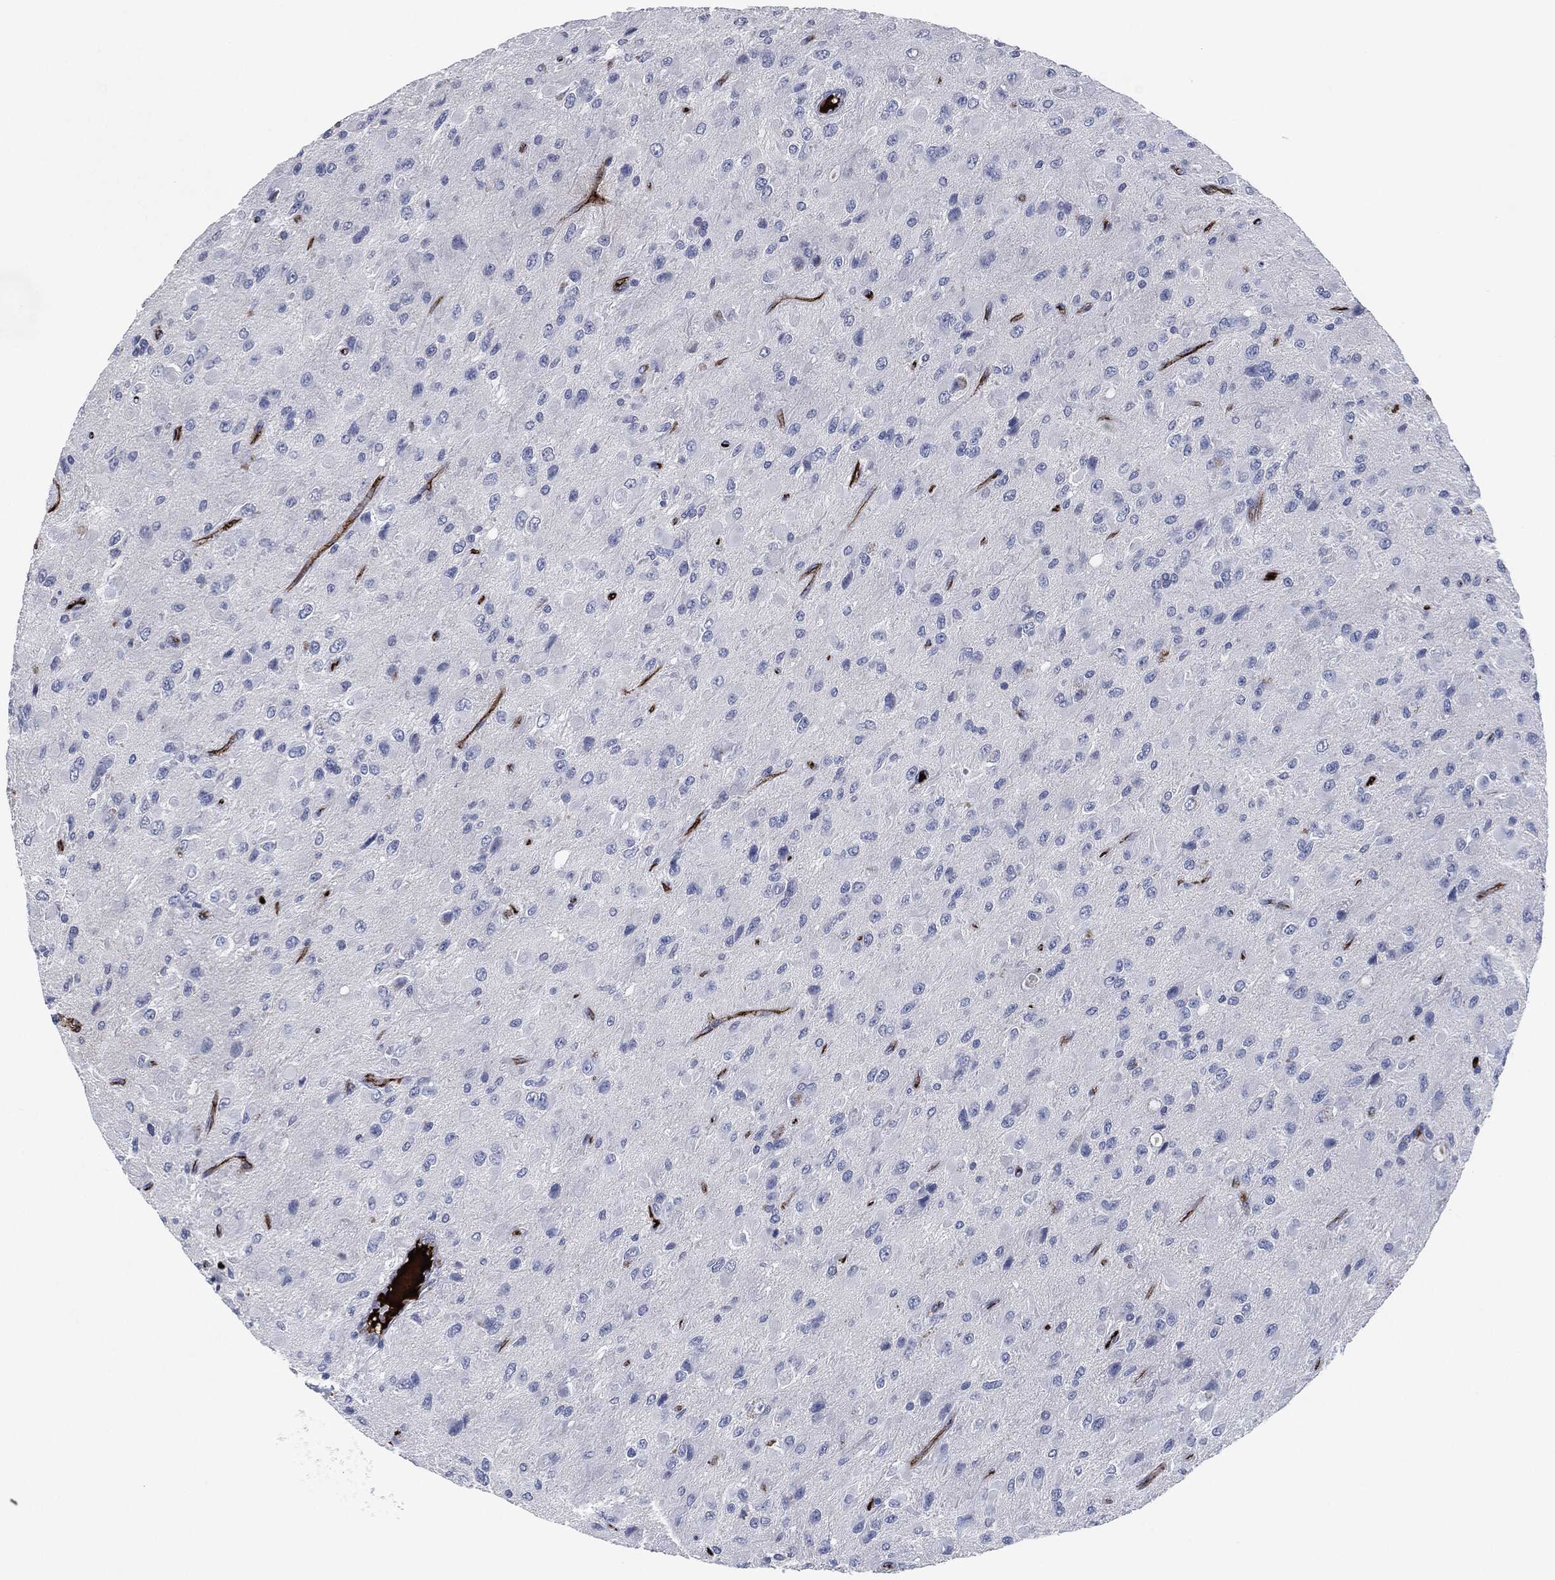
{"staining": {"intensity": "negative", "quantity": "none", "location": "none"}, "tissue": "glioma", "cell_type": "Tumor cells", "image_type": "cancer", "snomed": [{"axis": "morphology", "description": "Glioma, malignant, High grade"}, {"axis": "topography", "description": "Cerebral cortex"}], "caption": "High magnification brightfield microscopy of malignant high-grade glioma stained with DAB (brown) and counterstained with hematoxylin (blue): tumor cells show no significant positivity.", "gene": "APOB", "patient": {"sex": "male", "age": 35}}